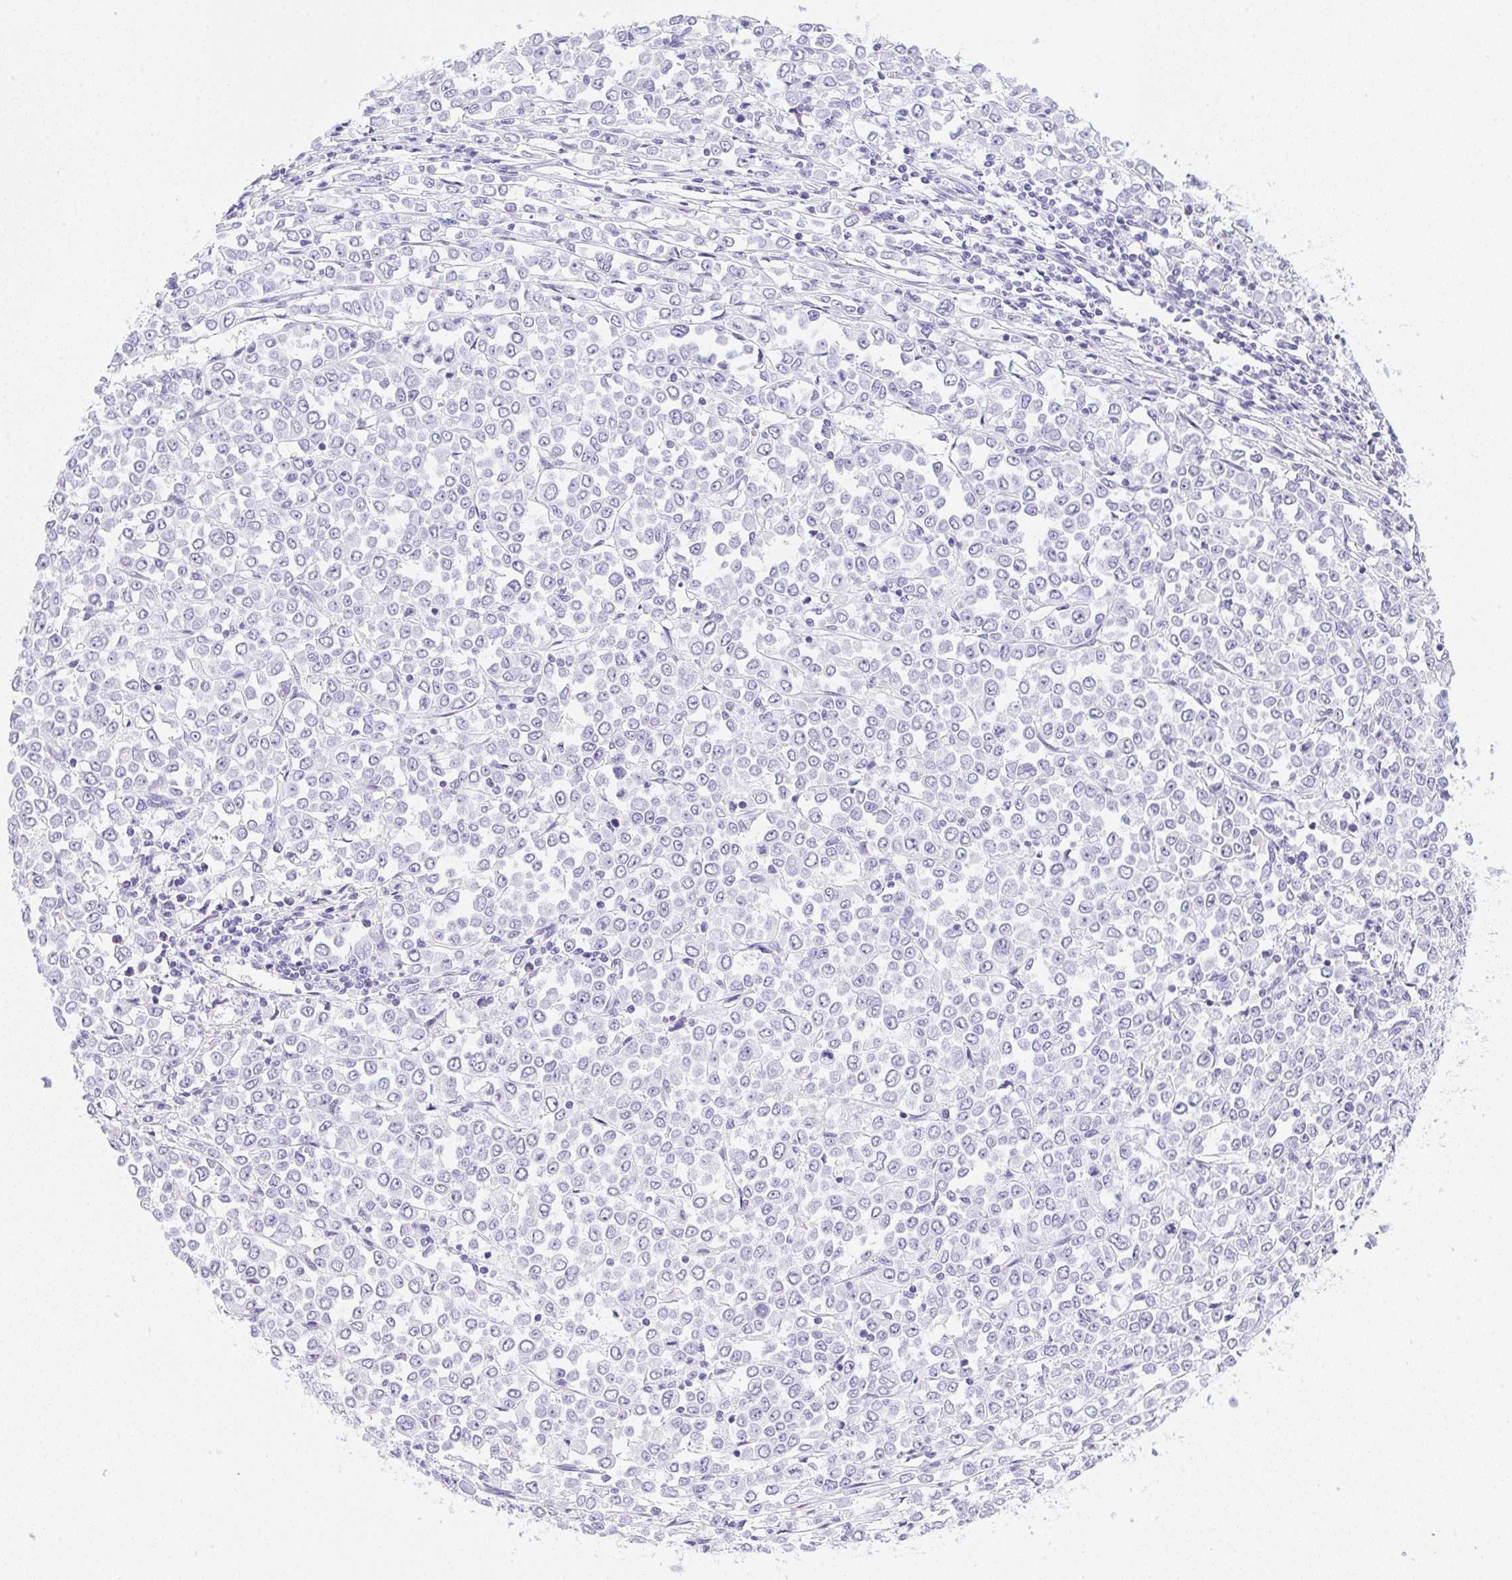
{"staining": {"intensity": "negative", "quantity": "none", "location": "none"}, "tissue": "stomach cancer", "cell_type": "Tumor cells", "image_type": "cancer", "snomed": [{"axis": "morphology", "description": "Adenocarcinoma, NOS"}, {"axis": "topography", "description": "Stomach, upper"}], "caption": "DAB immunohistochemical staining of stomach adenocarcinoma reveals no significant positivity in tumor cells.", "gene": "HELLS", "patient": {"sex": "male", "age": 70}}